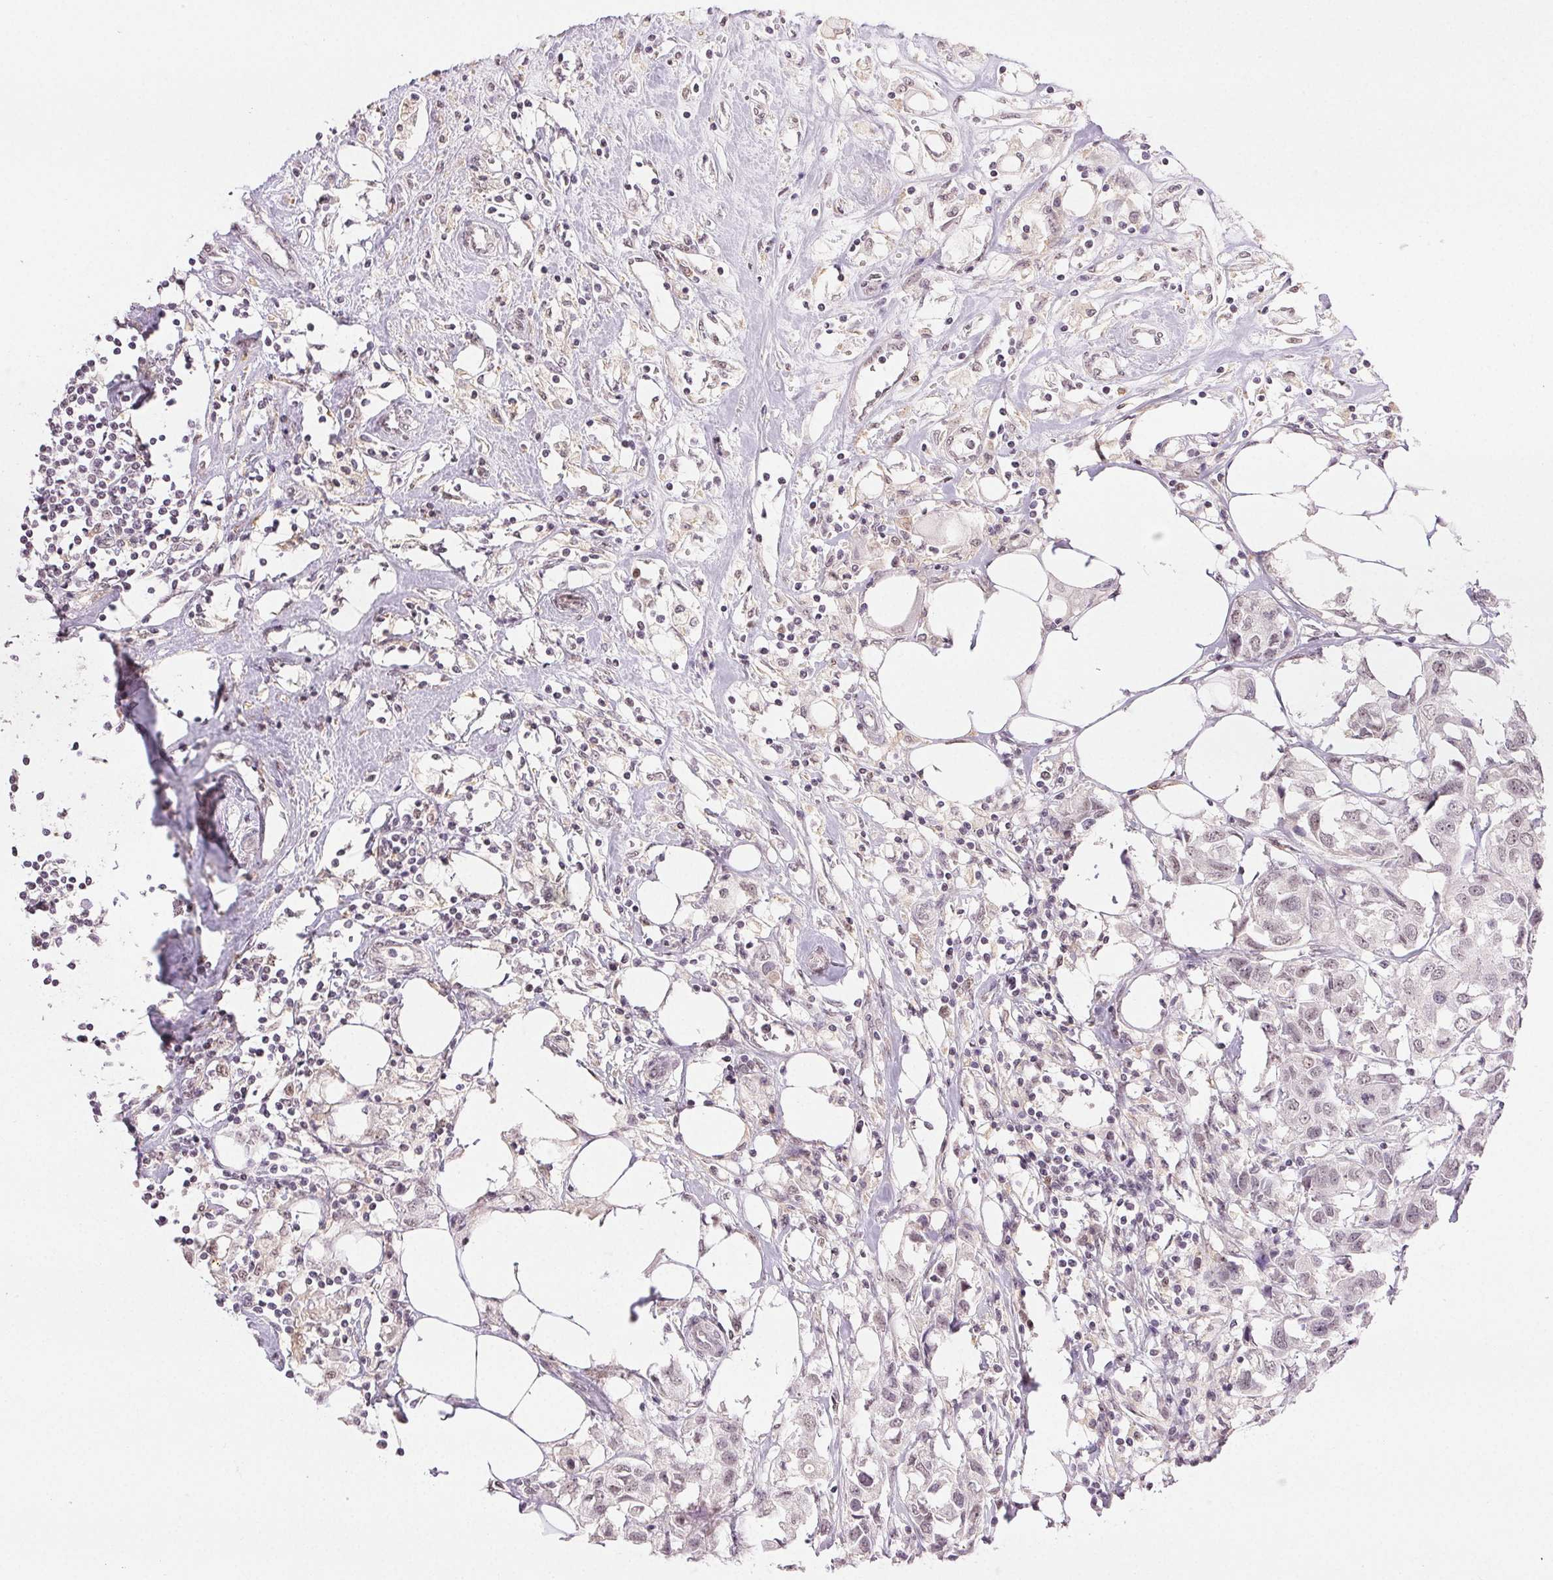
{"staining": {"intensity": "negative", "quantity": "none", "location": "none"}, "tissue": "breast cancer", "cell_type": "Tumor cells", "image_type": "cancer", "snomed": [{"axis": "morphology", "description": "Duct carcinoma"}, {"axis": "topography", "description": "Breast"}], "caption": "This is an immunohistochemistry photomicrograph of invasive ductal carcinoma (breast). There is no staining in tumor cells.", "gene": "PRPF18", "patient": {"sex": "female", "age": 80}}